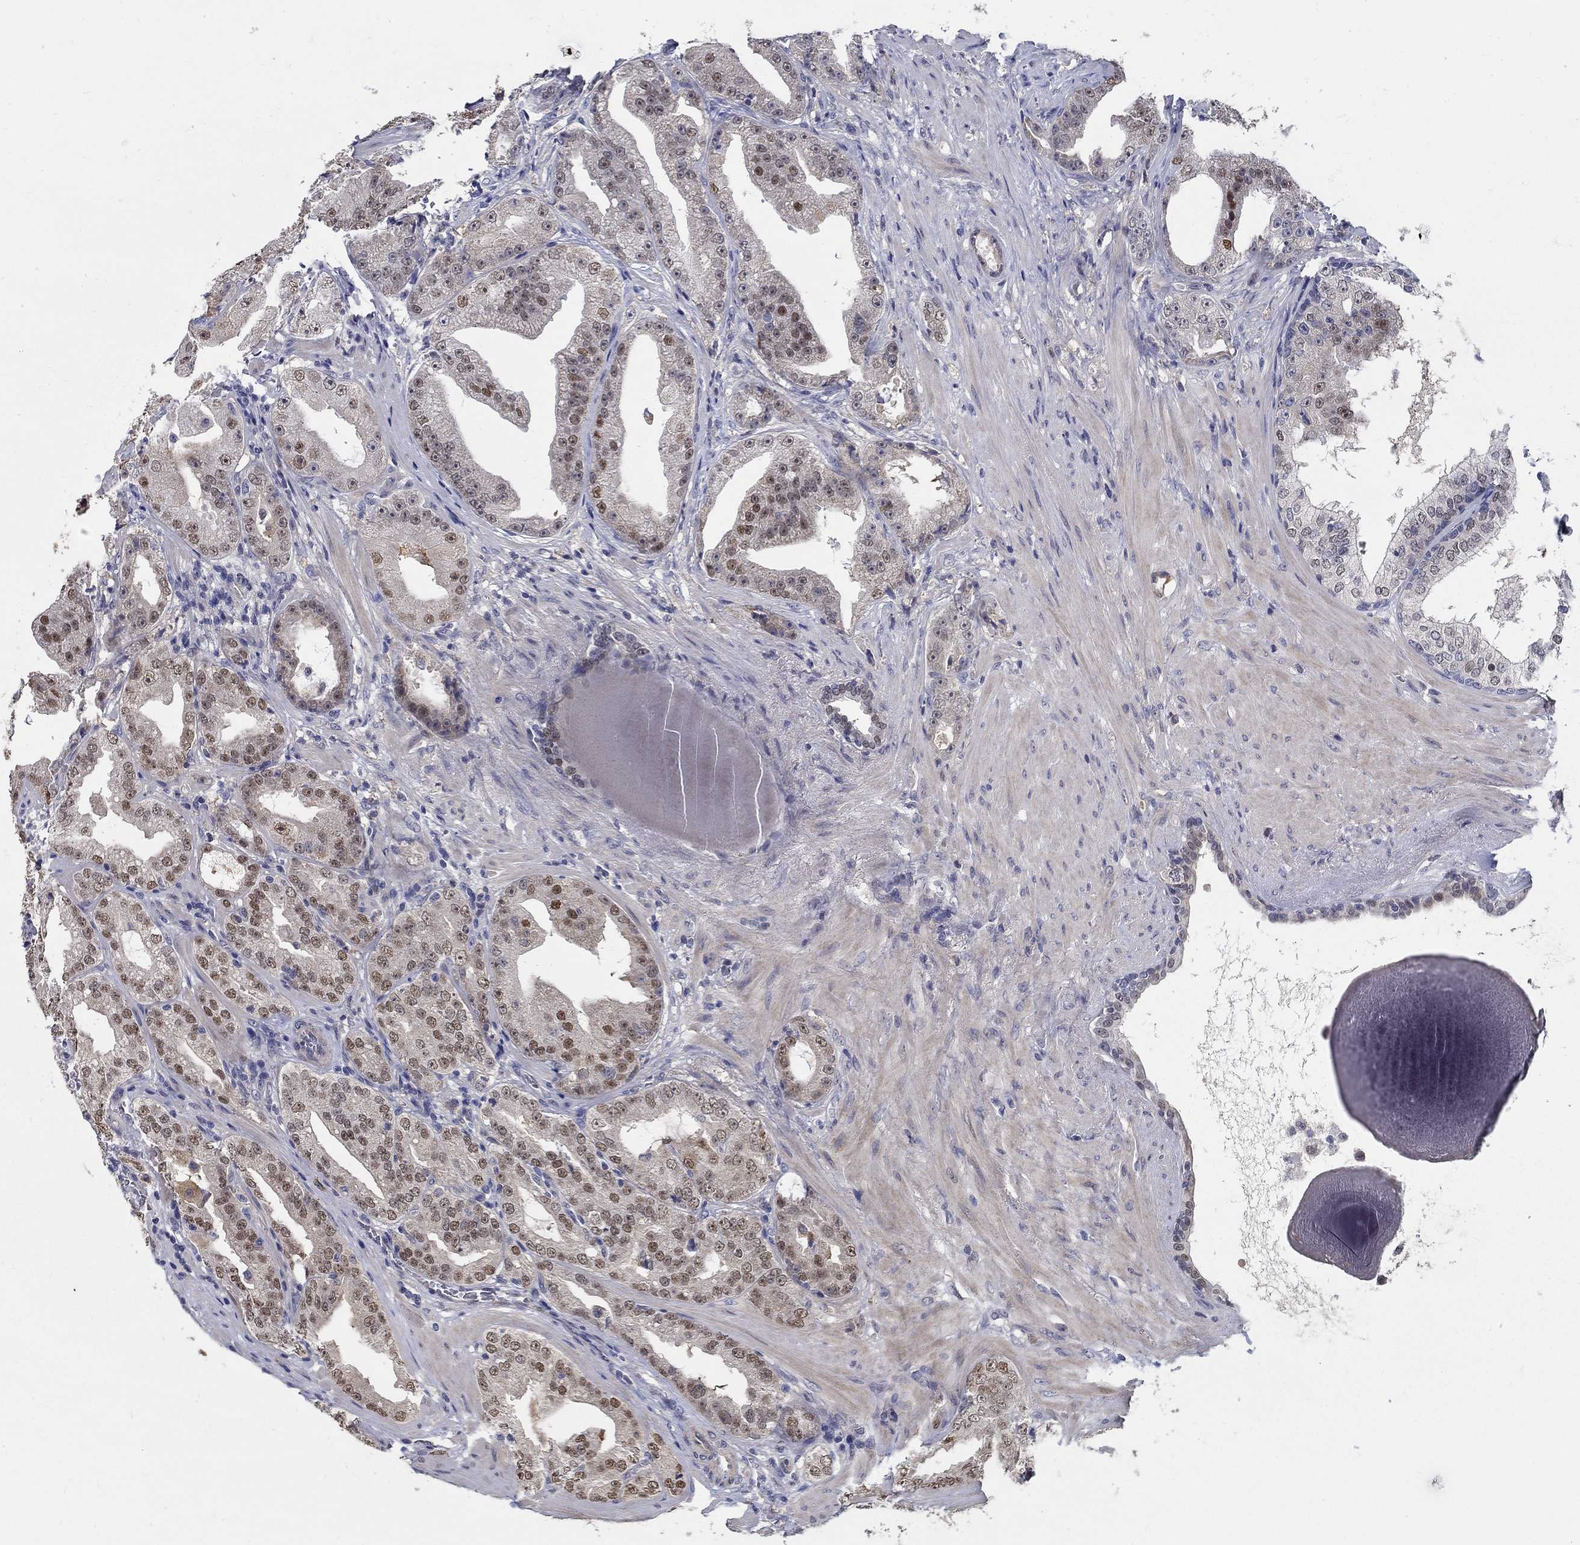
{"staining": {"intensity": "strong", "quantity": "<25%", "location": "nuclear"}, "tissue": "prostate cancer", "cell_type": "Tumor cells", "image_type": "cancer", "snomed": [{"axis": "morphology", "description": "Adenocarcinoma, Low grade"}, {"axis": "topography", "description": "Prostate"}], "caption": "A micrograph showing strong nuclear expression in about <25% of tumor cells in prostate cancer (low-grade adenocarcinoma), as visualized by brown immunohistochemical staining.", "gene": "C16orf46", "patient": {"sex": "male", "age": 62}}